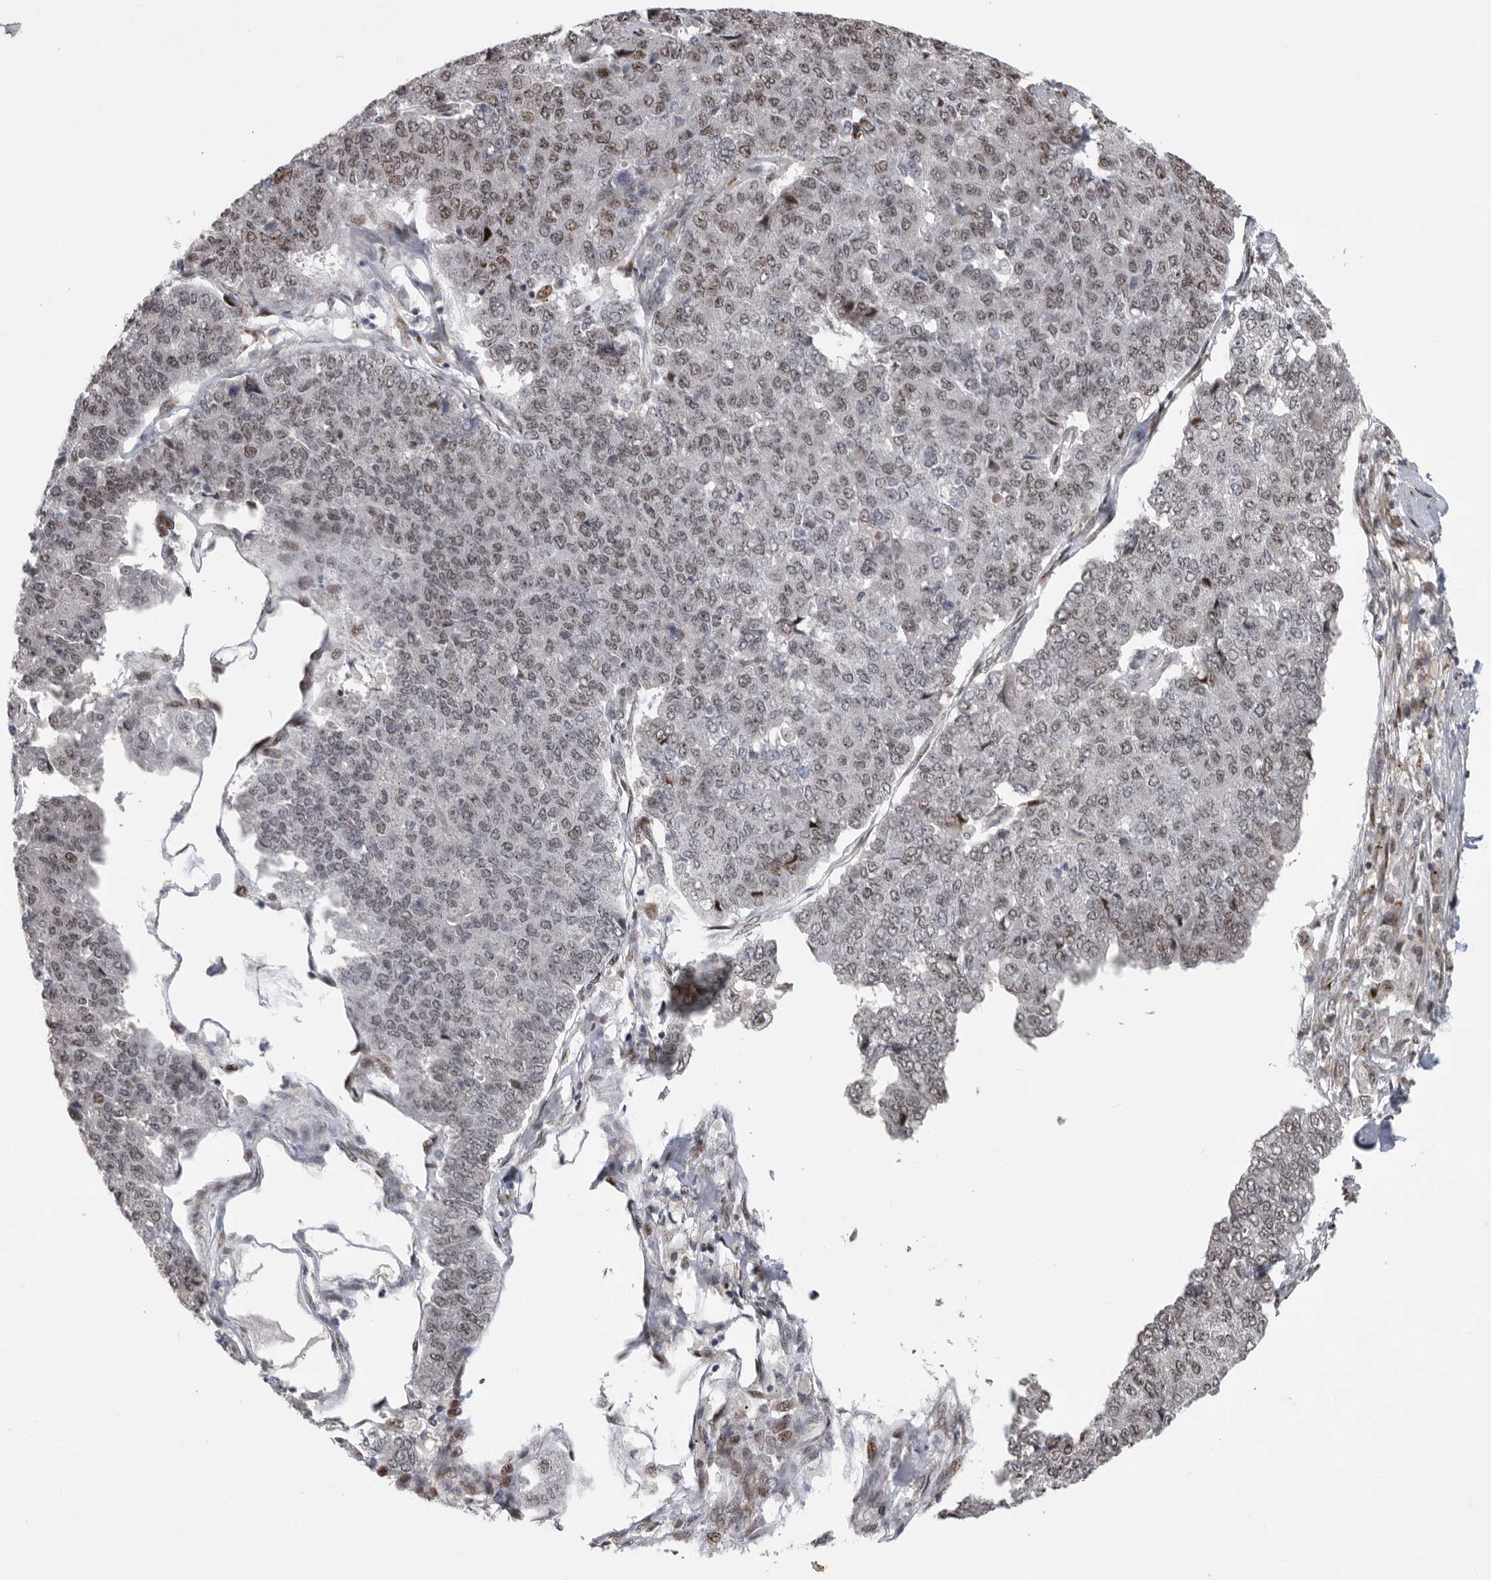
{"staining": {"intensity": "weak", "quantity": "25%-75%", "location": "nuclear"}, "tissue": "pancreatic cancer", "cell_type": "Tumor cells", "image_type": "cancer", "snomed": [{"axis": "morphology", "description": "Adenocarcinoma, NOS"}, {"axis": "topography", "description": "Pancreas"}], "caption": "Protein staining reveals weak nuclear positivity in approximately 25%-75% of tumor cells in adenocarcinoma (pancreatic). (DAB IHC with brightfield microscopy, high magnification).", "gene": "PCMTD1", "patient": {"sex": "male", "age": 50}}